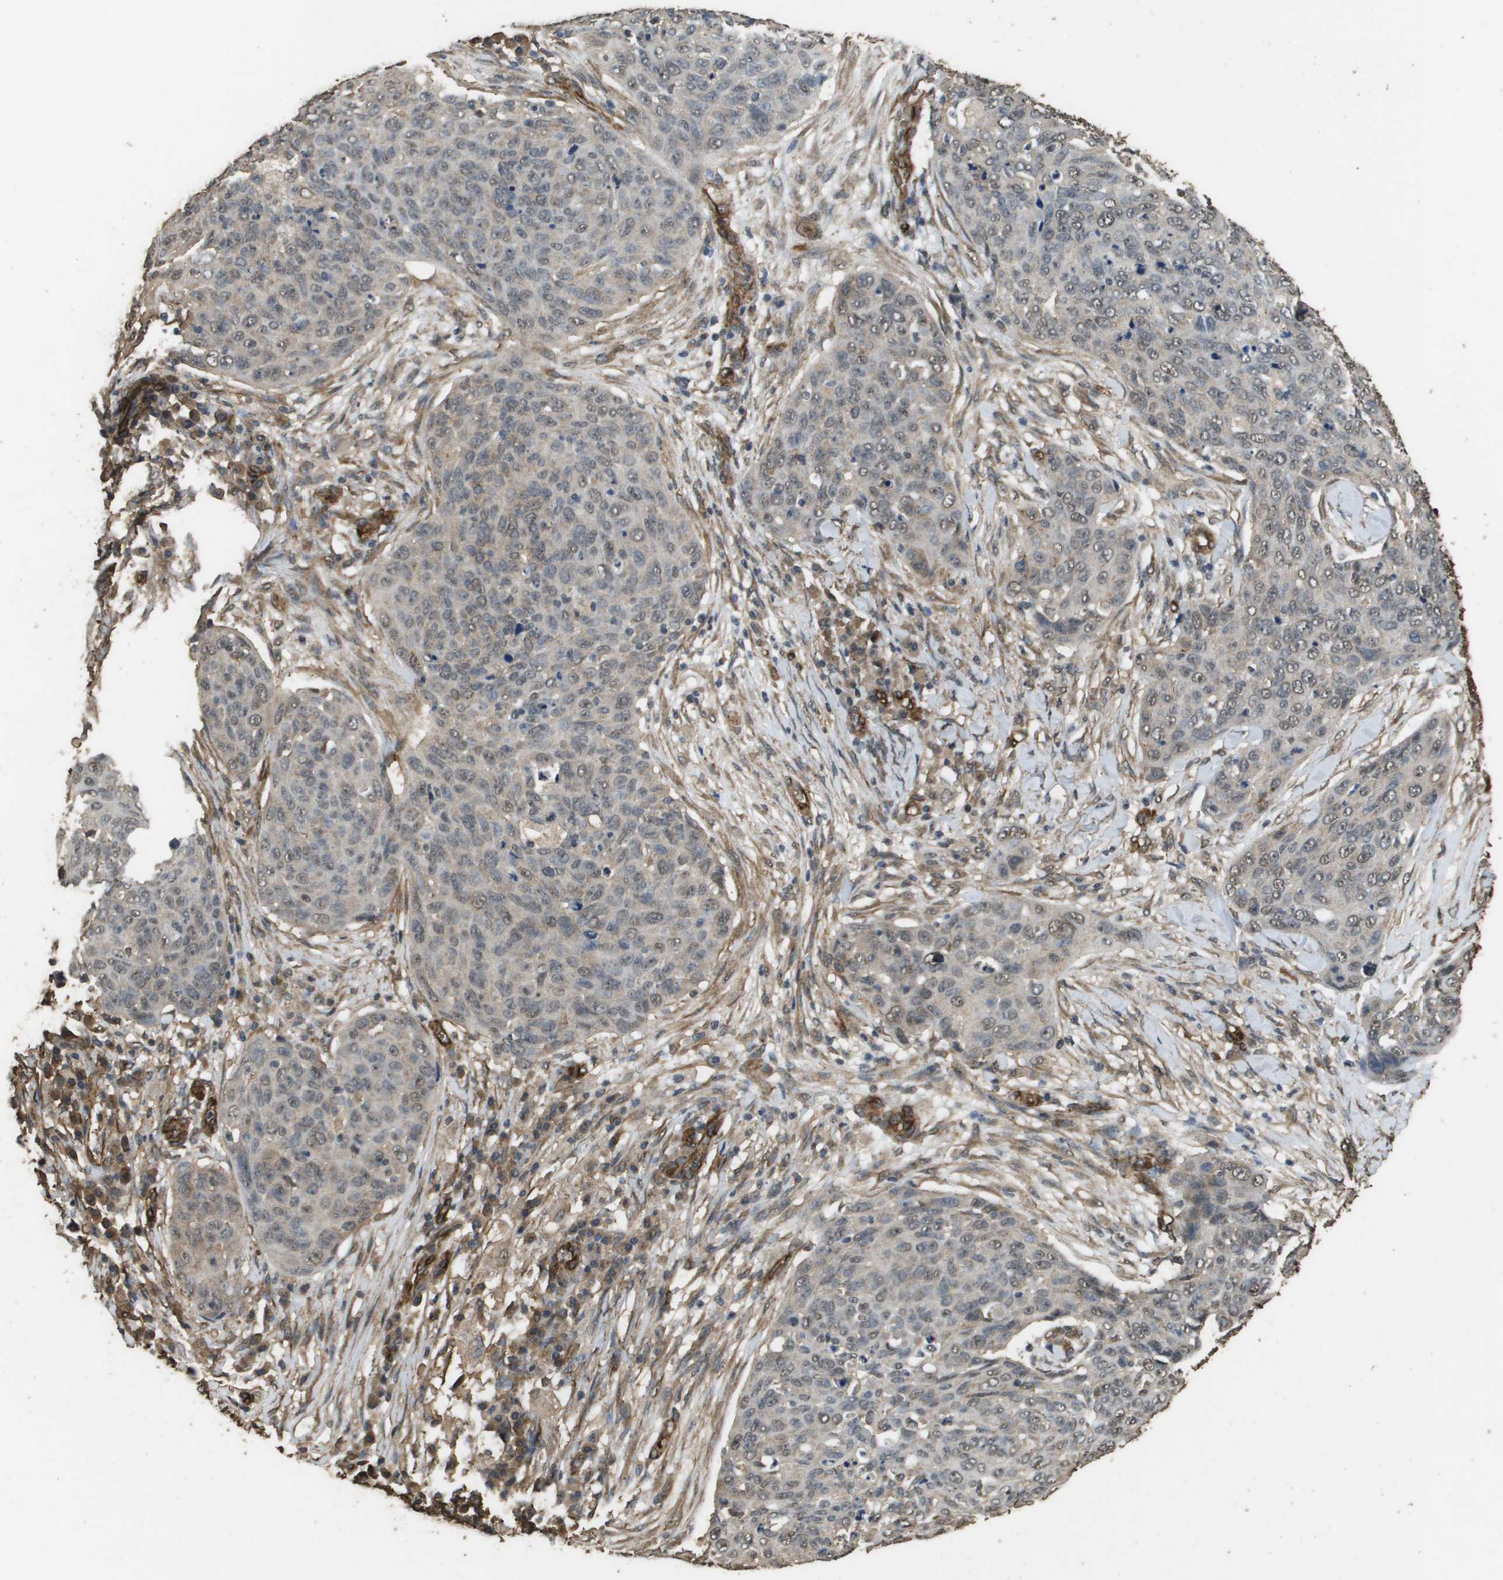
{"staining": {"intensity": "weak", "quantity": "<25%", "location": "nuclear"}, "tissue": "skin cancer", "cell_type": "Tumor cells", "image_type": "cancer", "snomed": [{"axis": "morphology", "description": "Squamous cell carcinoma in situ, NOS"}, {"axis": "morphology", "description": "Squamous cell carcinoma, NOS"}, {"axis": "topography", "description": "Skin"}], "caption": "Tumor cells are negative for protein expression in human skin cancer (squamous cell carcinoma in situ). Brightfield microscopy of IHC stained with DAB (brown) and hematoxylin (blue), captured at high magnification.", "gene": "AAMP", "patient": {"sex": "male", "age": 93}}